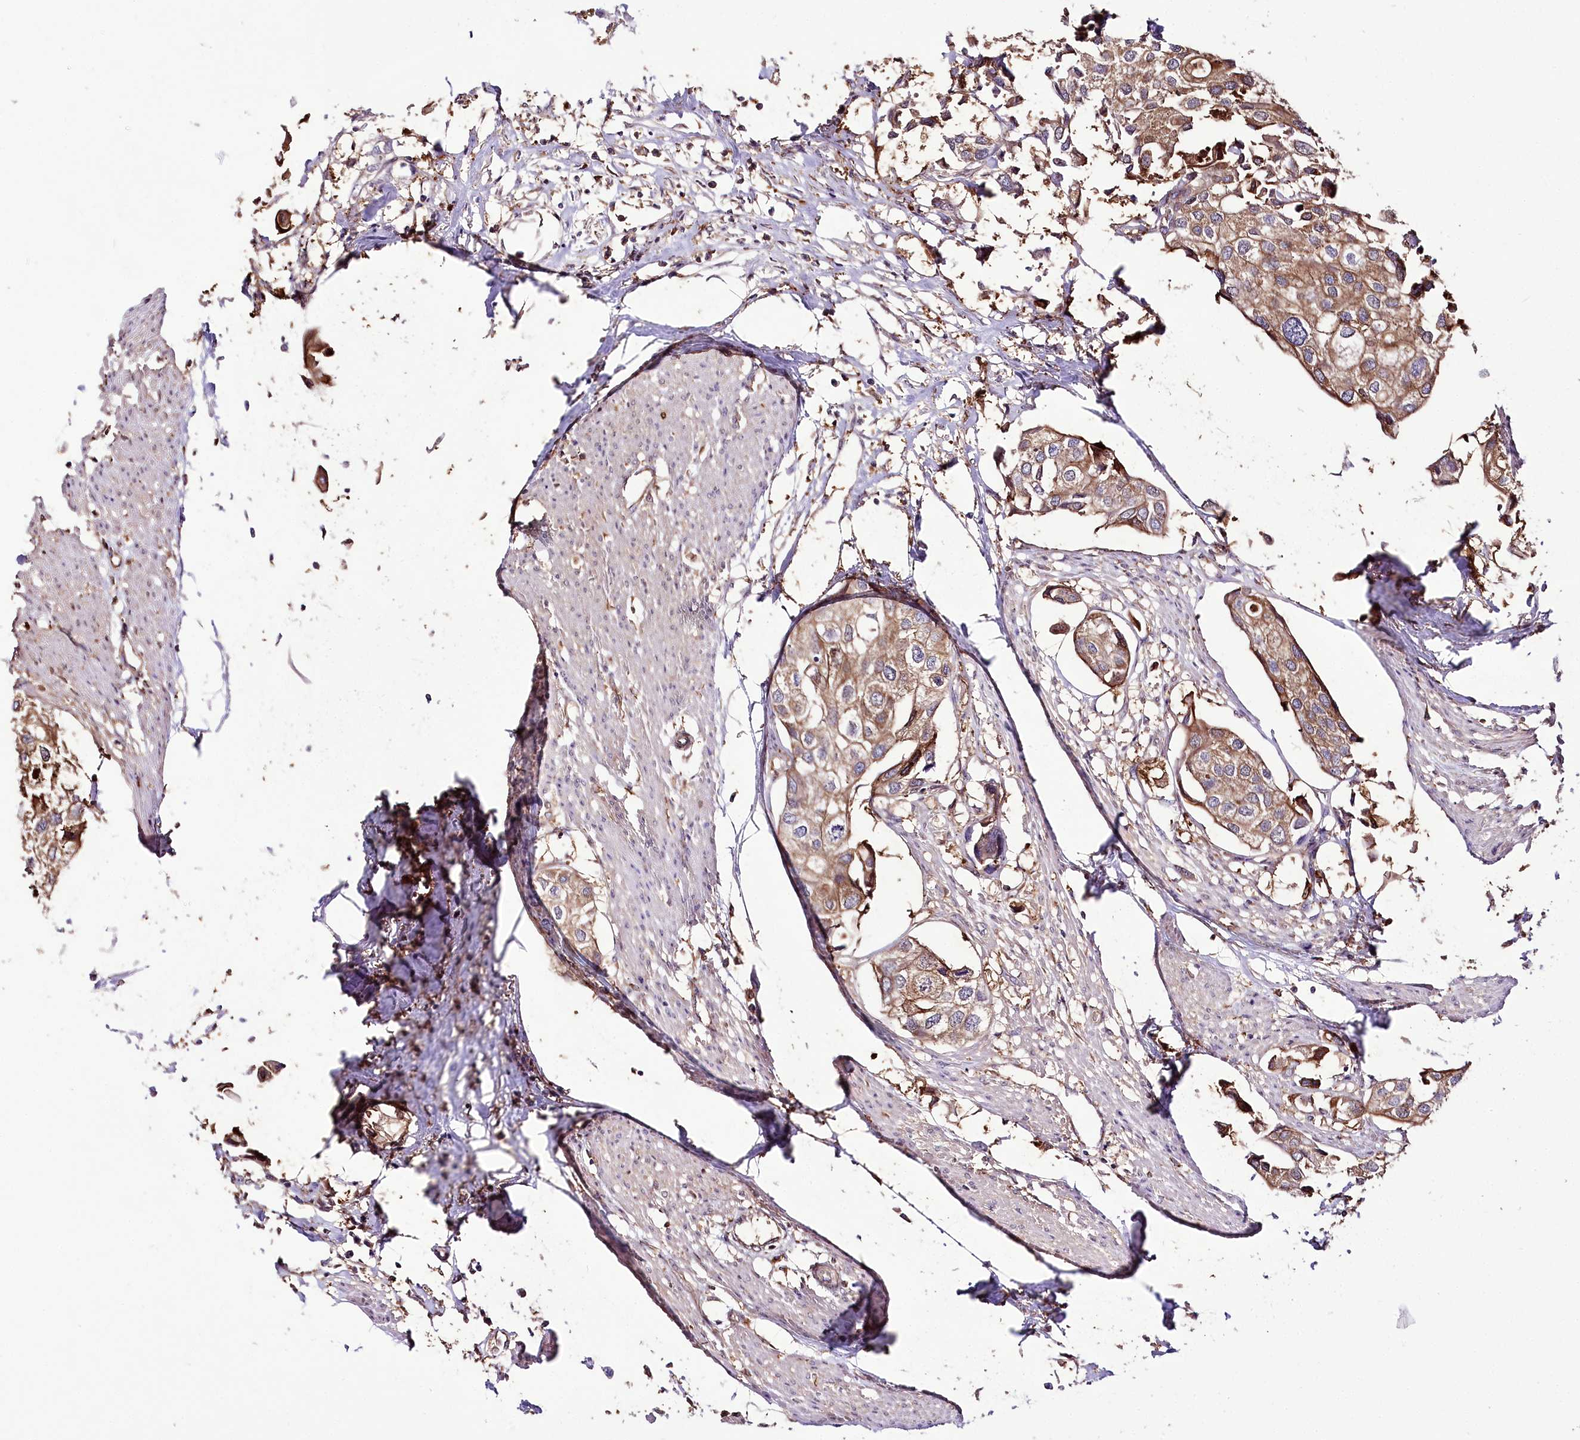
{"staining": {"intensity": "moderate", "quantity": ">75%", "location": "cytoplasmic/membranous"}, "tissue": "urothelial cancer", "cell_type": "Tumor cells", "image_type": "cancer", "snomed": [{"axis": "morphology", "description": "Urothelial carcinoma, High grade"}, {"axis": "topography", "description": "Urinary bladder"}], "caption": "Immunohistochemistry (IHC) image of neoplastic tissue: high-grade urothelial carcinoma stained using immunohistochemistry (IHC) displays medium levels of moderate protein expression localized specifically in the cytoplasmic/membranous of tumor cells, appearing as a cytoplasmic/membranous brown color.", "gene": "UGP2", "patient": {"sex": "male", "age": 64}}